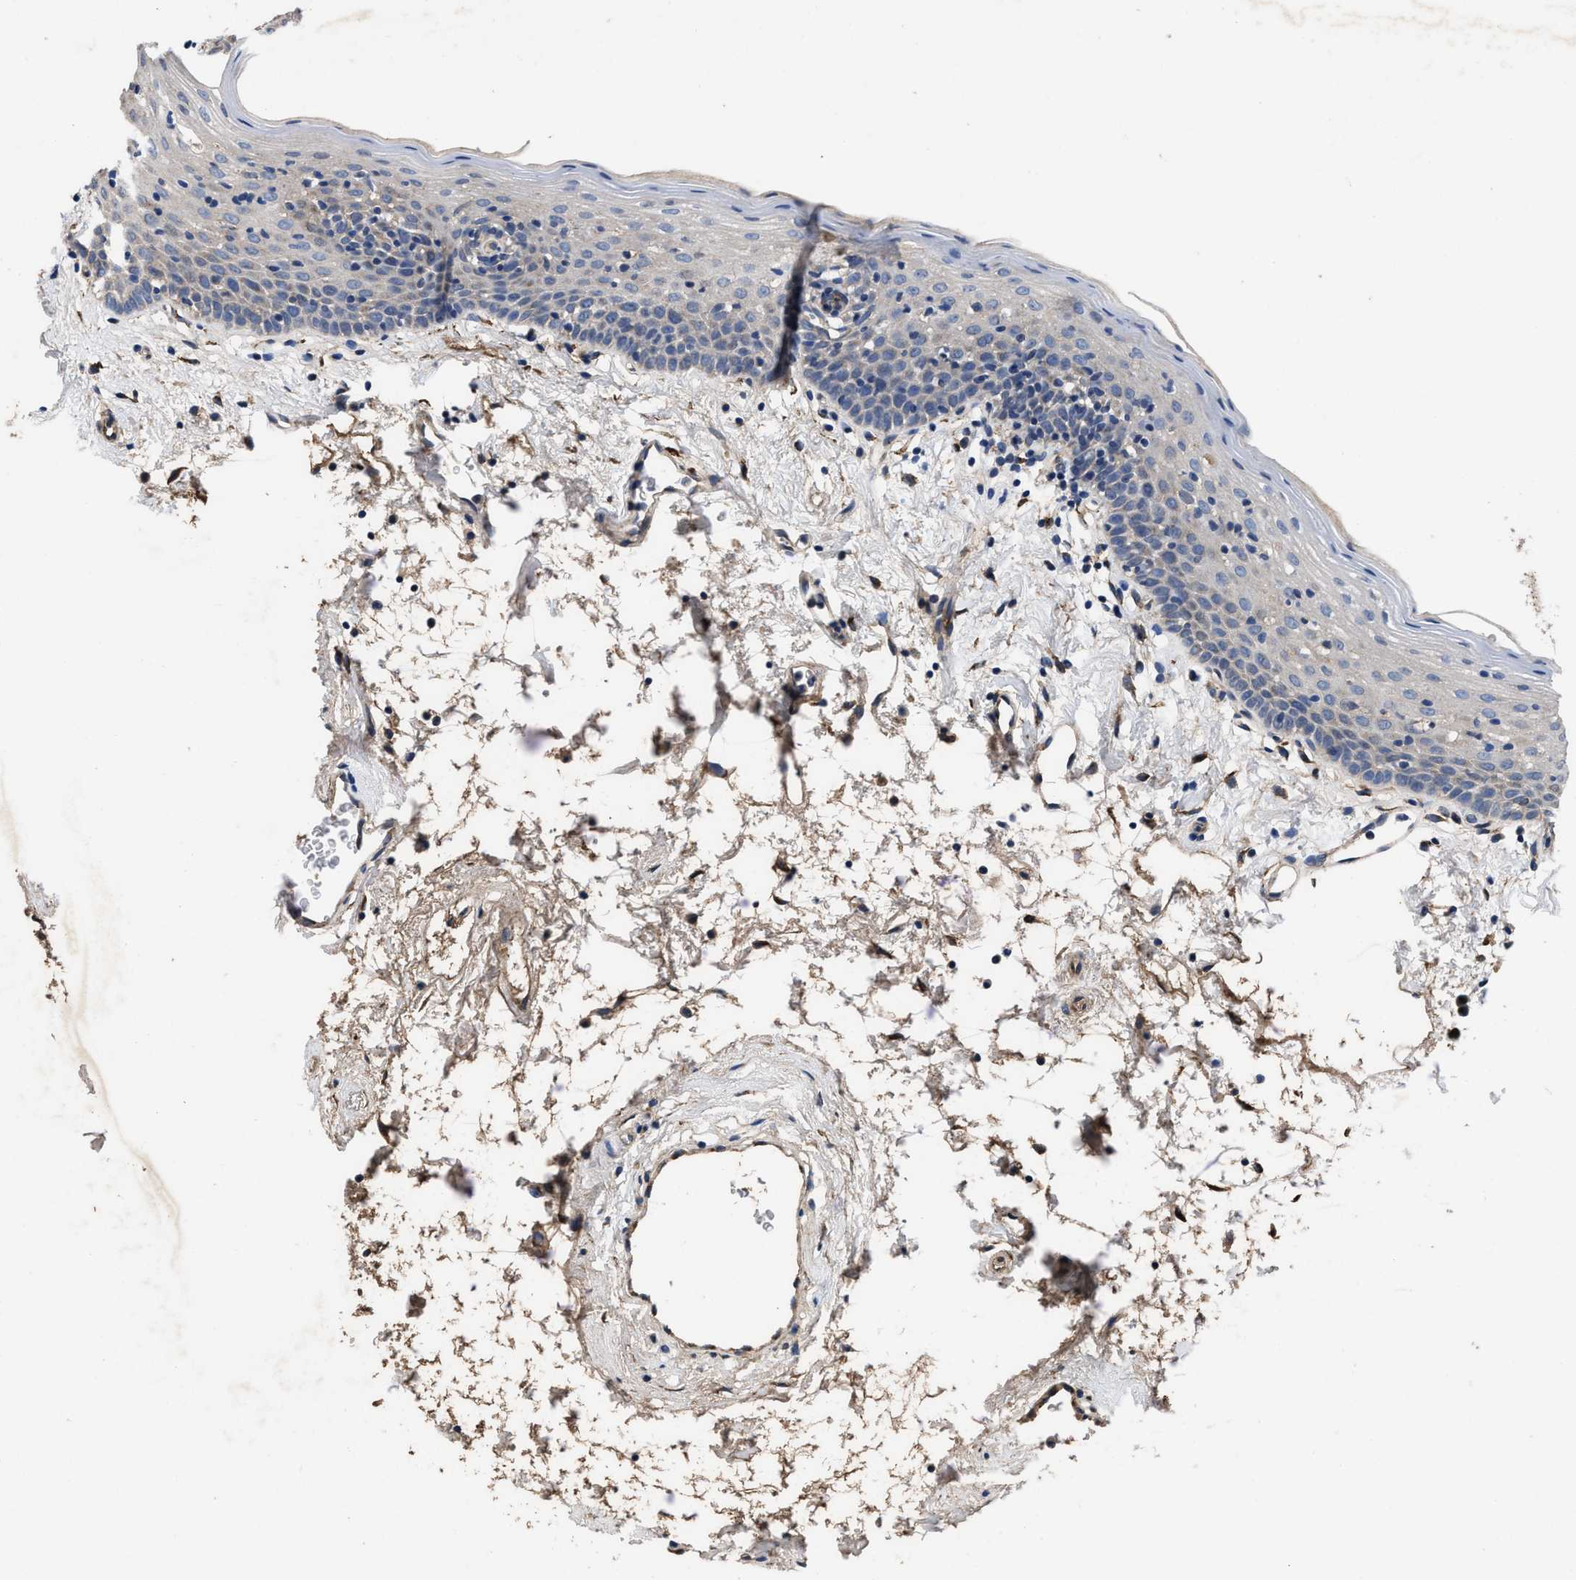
{"staining": {"intensity": "moderate", "quantity": "<25%", "location": "cytoplasmic/membranous"}, "tissue": "oral mucosa", "cell_type": "Squamous epithelial cells", "image_type": "normal", "snomed": [{"axis": "morphology", "description": "Normal tissue, NOS"}, {"axis": "topography", "description": "Oral tissue"}], "caption": "A brown stain highlights moderate cytoplasmic/membranous expression of a protein in squamous epithelial cells of normal oral mucosa. The protein is shown in brown color, while the nuclei are stained blue.", "gene": "IDNK", "patient": {"sex": "male", "age": 66}}